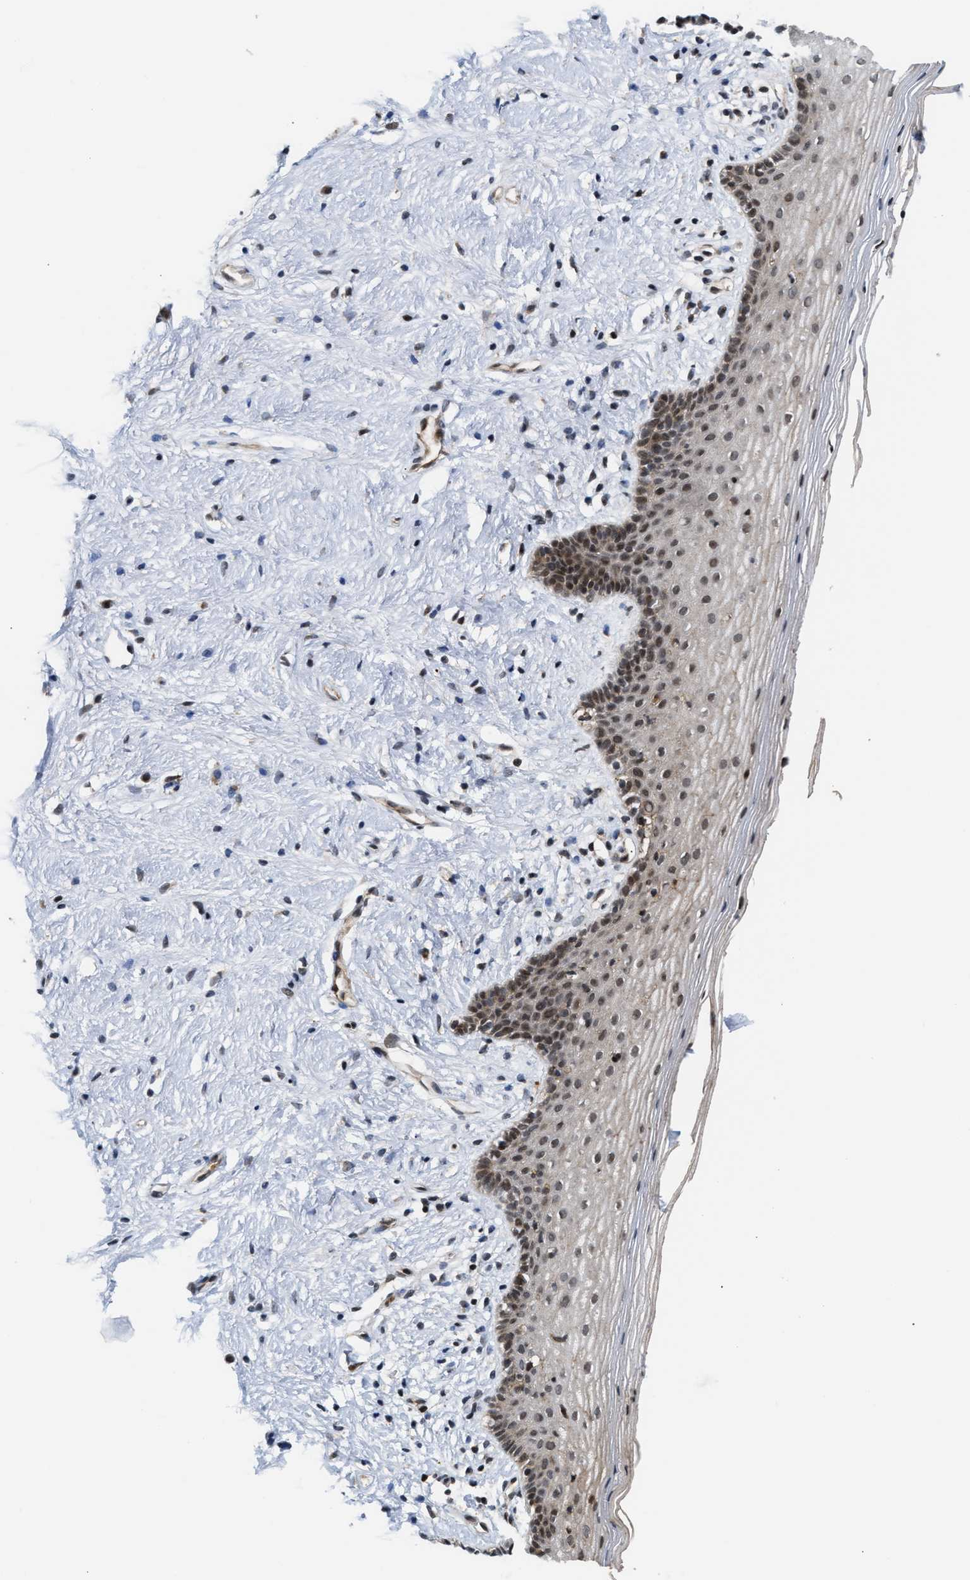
{"staining": {"intensity": "moderate", "quantity": ">75%", "location": "cytoplasmic/membranous,nuclear"}, "tissue": "vagina", "cell_type": "Squamous epithelial cells", "image_type": "normal", "snomed": [{"axis": "morphology", "description": "Normal tissue, NOS"}, {"axis": "topography", "description": "Vagina"}], "caption": "The photomicrograph displays immunohistochemical staining of unremarkable vagina. There is moderate cytoplasmic/membranous,nuclear staining is appreciated in approximately >75% of squamous epithelial cells. (DAB IHC with brightfield microscopy, high magnification).", "gene": "STAU2", "patient": {"sex": "female", "age": 44}}